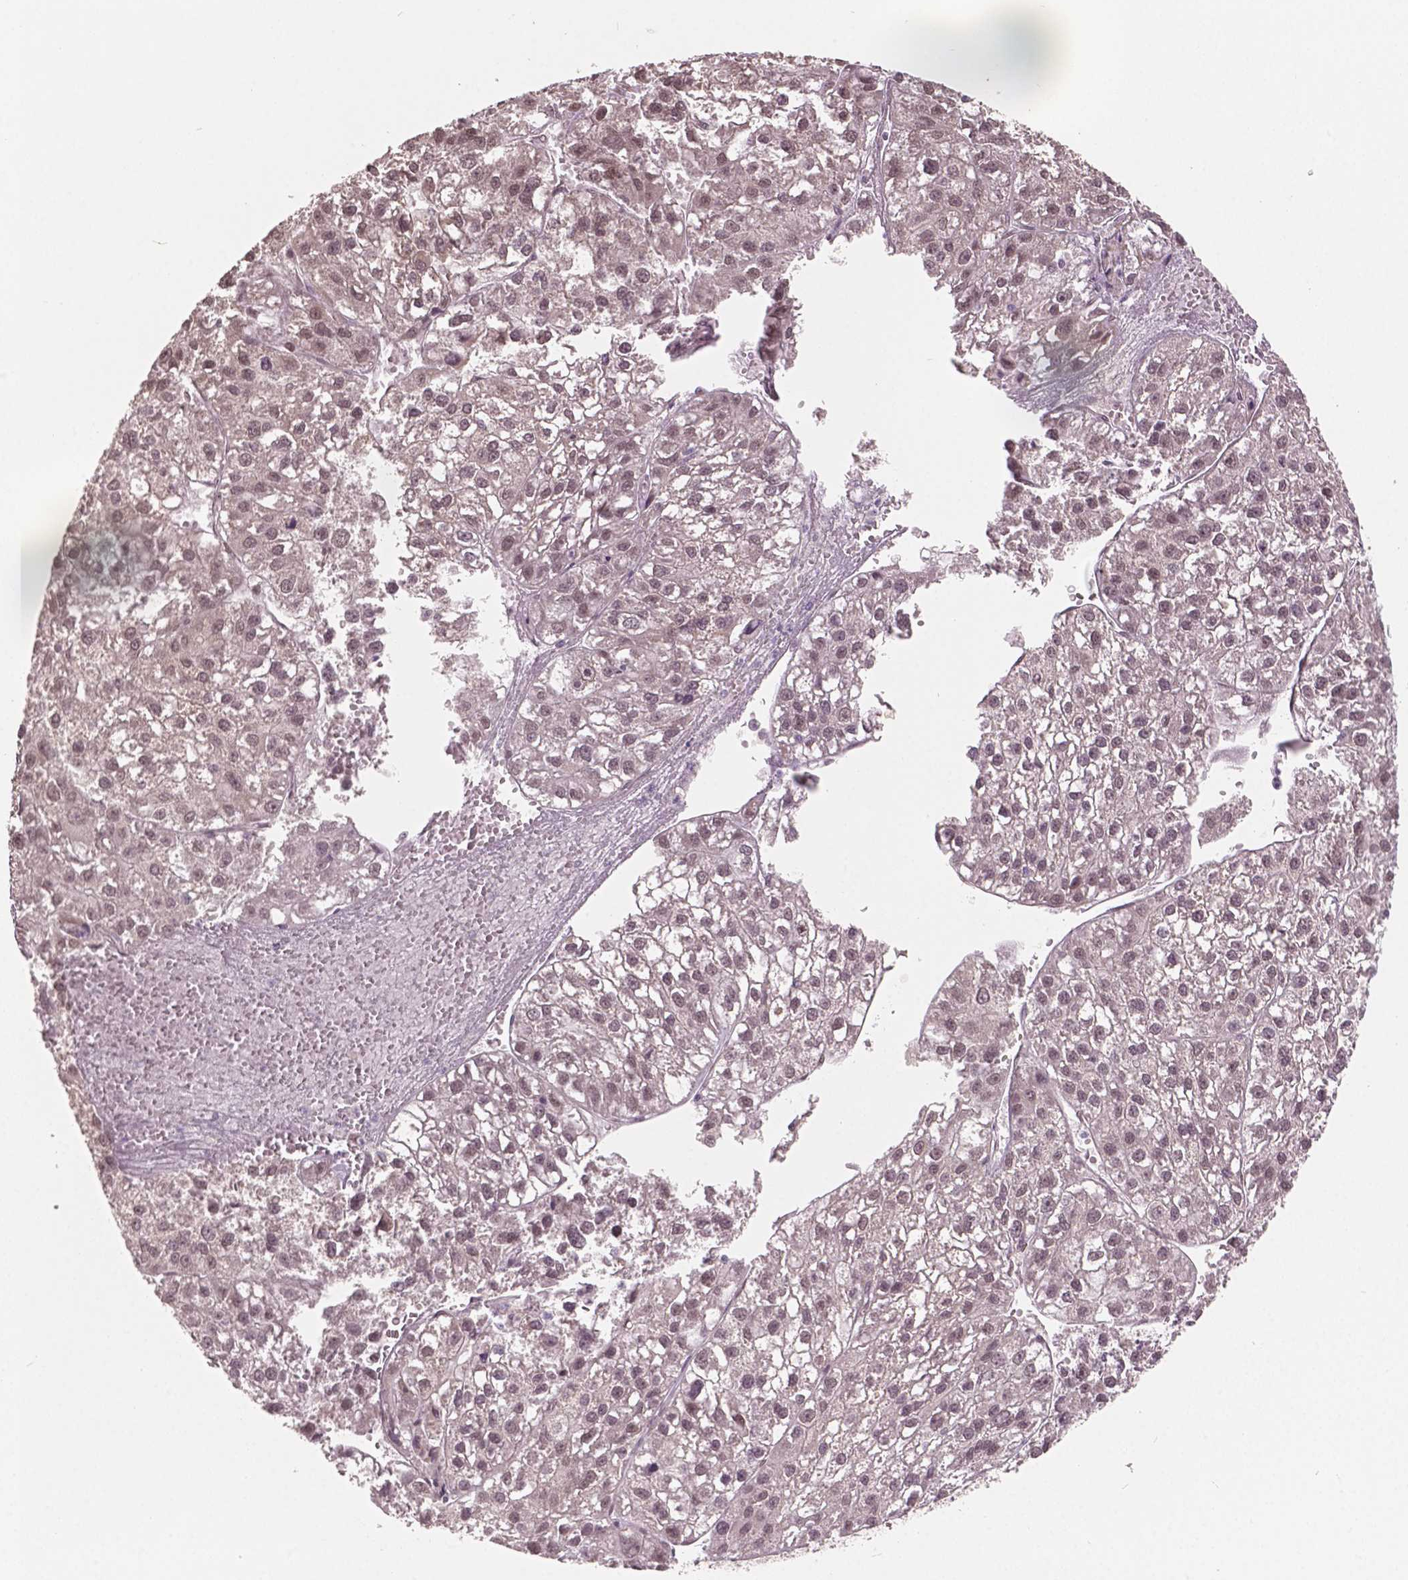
{"staining": {"intensity": "weak", "quantity": "25%-75%", "location": "nuclear"}, "tissue": "liver cancer", "cell_type": "Tumor cells", "image_type": "cancer", "snomed": [{"axis": "morphology", "description": "Carcinoma, Hepatocellular, NOS"}, {"axis": "topography", "description": "Liver"}], "caption": "Immunohistochemical staining of liver cancer (hepatocellular carcinoma) shows low levels of weak nuclear staining in approximately 25%-75% of tumor cells. (Stains: DAB (3,3'-diaminobenzidine) in brown, nuclei in blue, Microscopy: brightfield microscopy at high magnification).", "gene": "HMBOX1", "patient": {"sex": "female", "age": 70}}